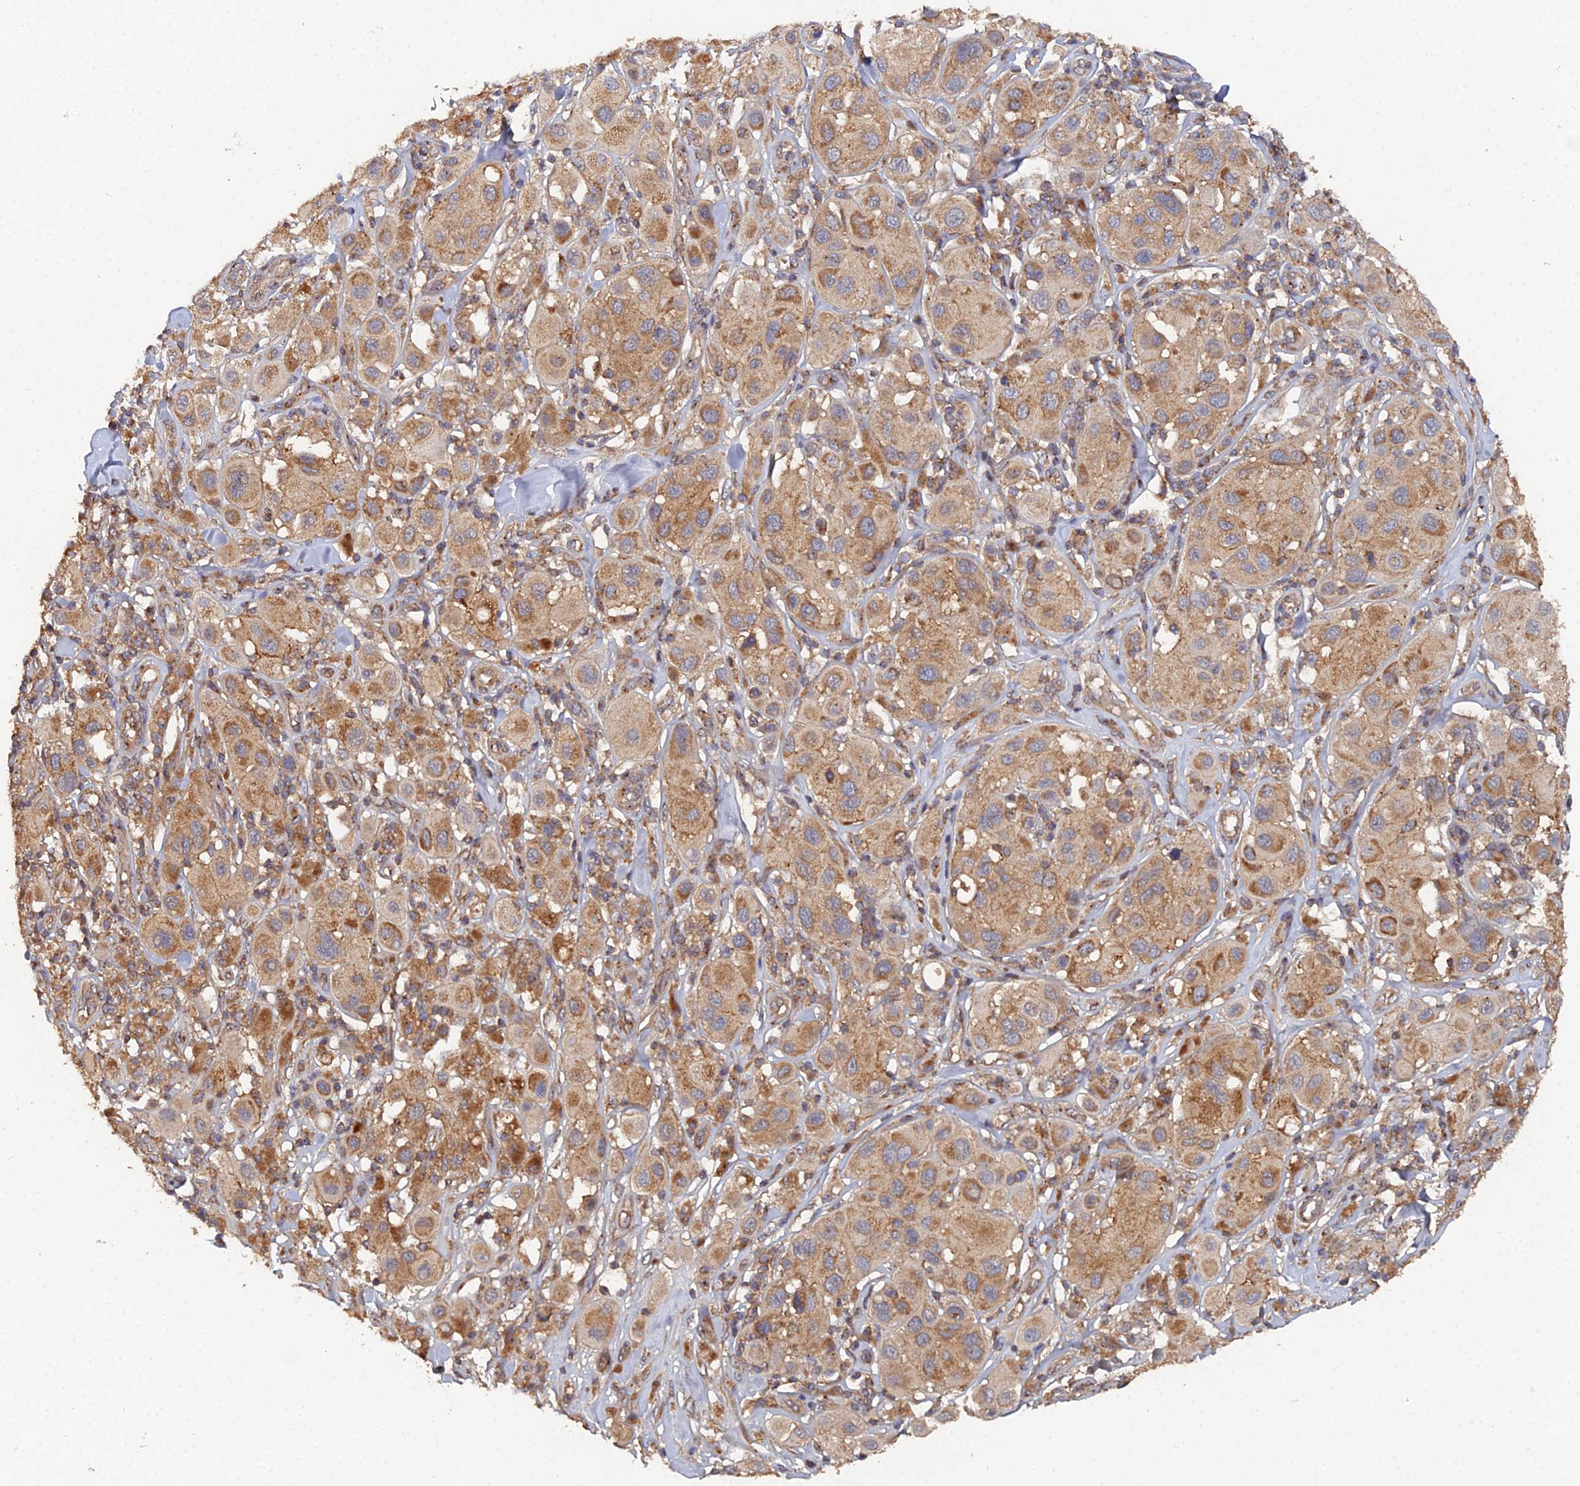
{"staining": {"intensity": "moderate", "quantity": ">75%", "location": "cytoplasmic/membranous"}, "tissue": "melanoma", "cell_type": "Tumor cells", "image_type": "cancer", "snomed": [{"axis": "morphology", "description": "Malignant melanoma, Metastatic site"}, {"axis": "topography", "description": "Skin"}], "caption": "About >75% of tumor cells in human melanoma exhibit moderate cytoplasmic/membranous protein positivity as visualized by brown immunohistochemical staining.", "gene": "SPANXN4", "patient": {"sex": "male", "age": 41}}